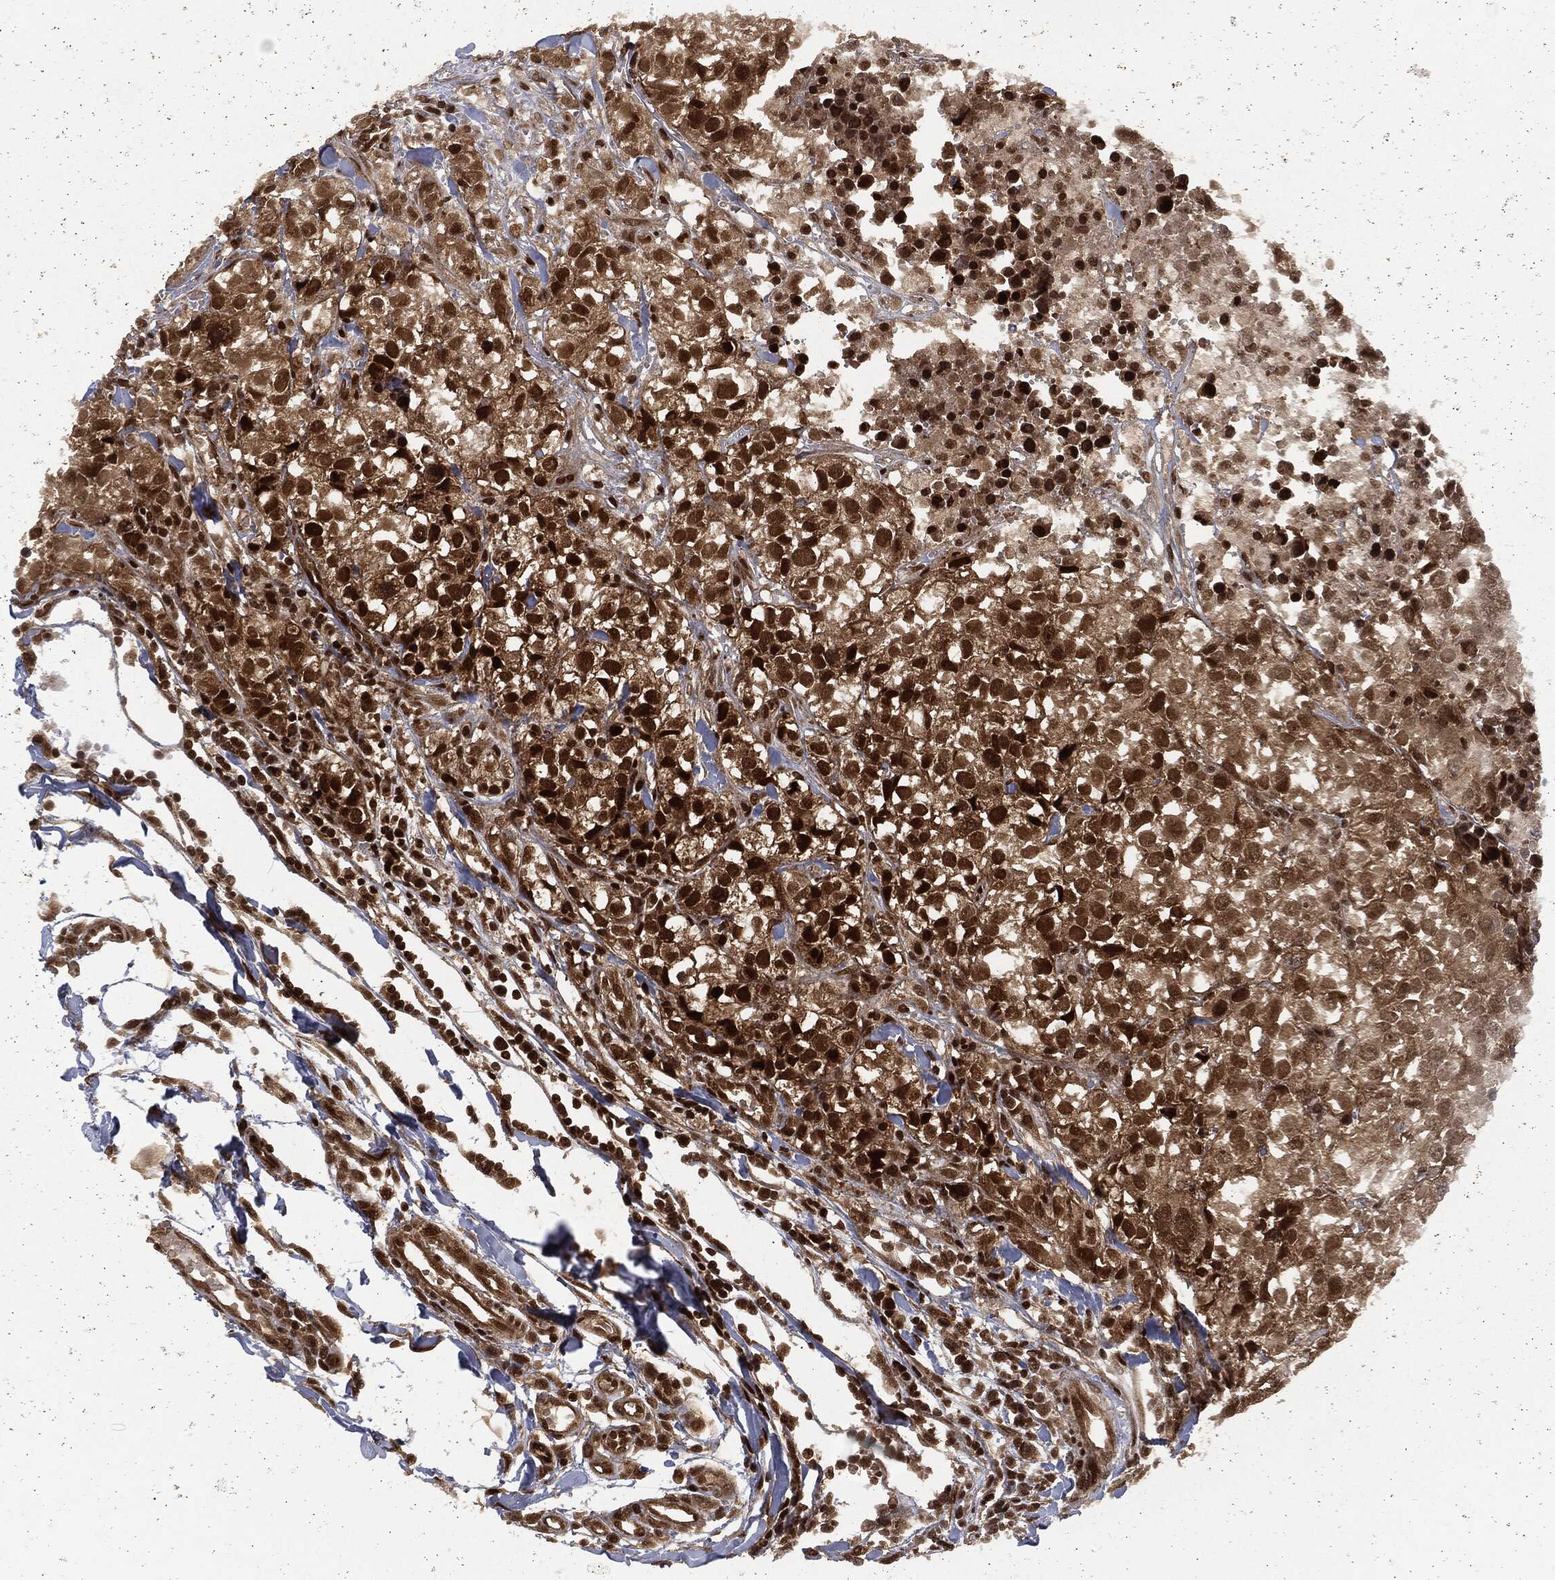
{"staining": {"intensity": "strong", "quantity": ">75%", "location": "cytoplasmic/membranous,nuclear"}, "tissue": "breast cancer", "cell_type": "Tumor cells", "image_type": "cancer", "snomed": [{"axis": "morphology", "description": "Duct carcinoma"}, {"axis": "topography", "description": "Breast"}], "caption": "Approximately >75% of tumor cells in human intraductal carcinoma (breast) display strong cytoplasmic/membranous and nuclear protein staining as visualized by brown immunohistochemical staining.", "gene": "NGRN", "patient": {"sex": "female", "age": 30}}